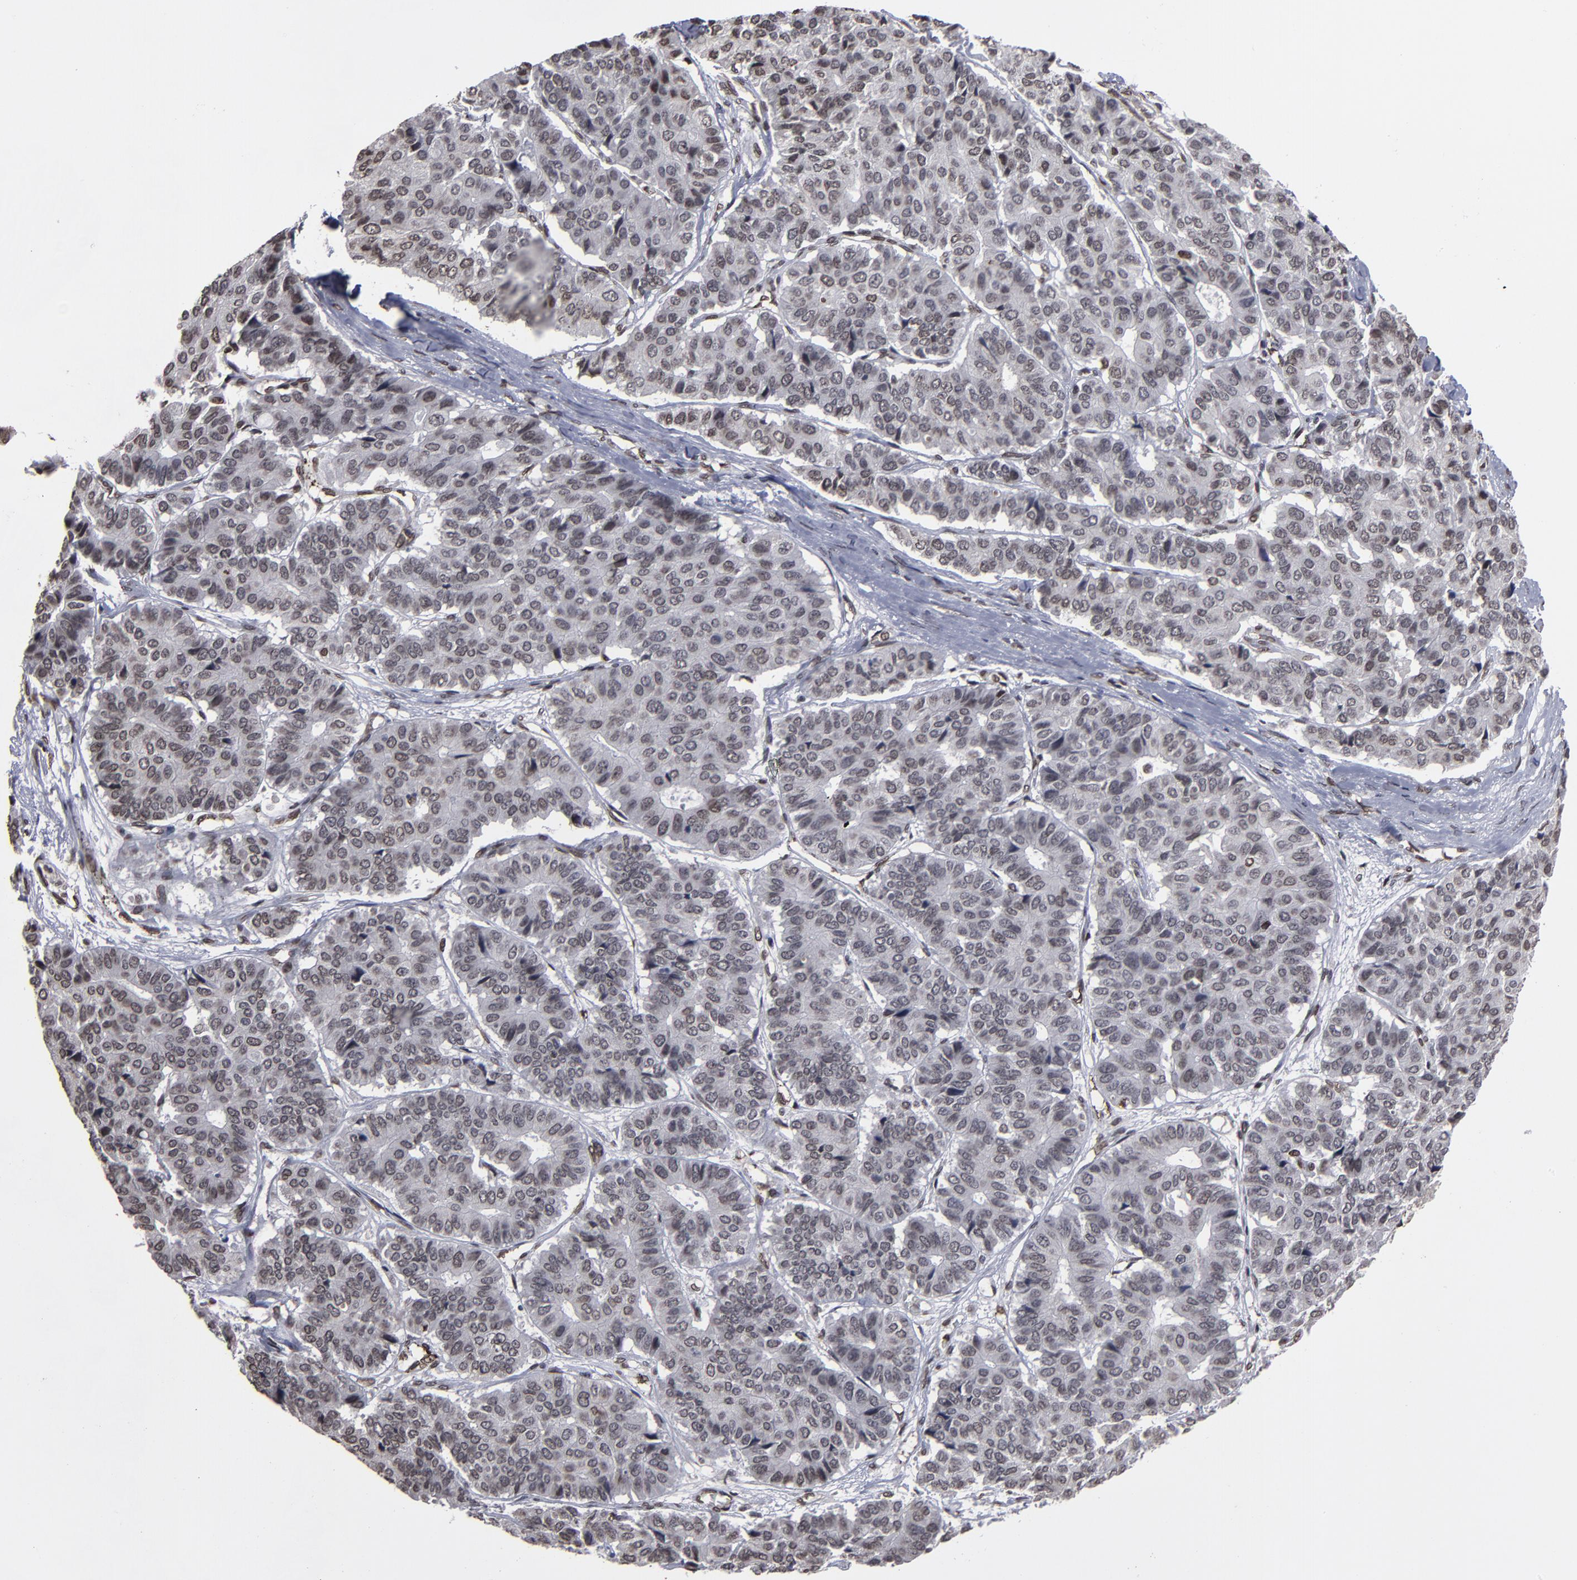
{"staining": {"intensity": "weak", "quantity": "<25%", "location": "nuclear"}, "tissue": "pancreatic cancer", "cell_type": "Tumor cells", "image_type": "cancer", "snomed": [{"axis": "morphology", "description": "Adenocarcinoma, NOS"}, {"axis": "topography", "description": "Pancreas"}], "caption": "Immunohistochemistry micrograph of neoplastic tissue: human pancreatic cancer (adenocarcinoma) stained with DAB displays no significant protein positivity in tumor cells.", "gene": "BAZ1A", "patient": {"sex": "male", "age": 50}}